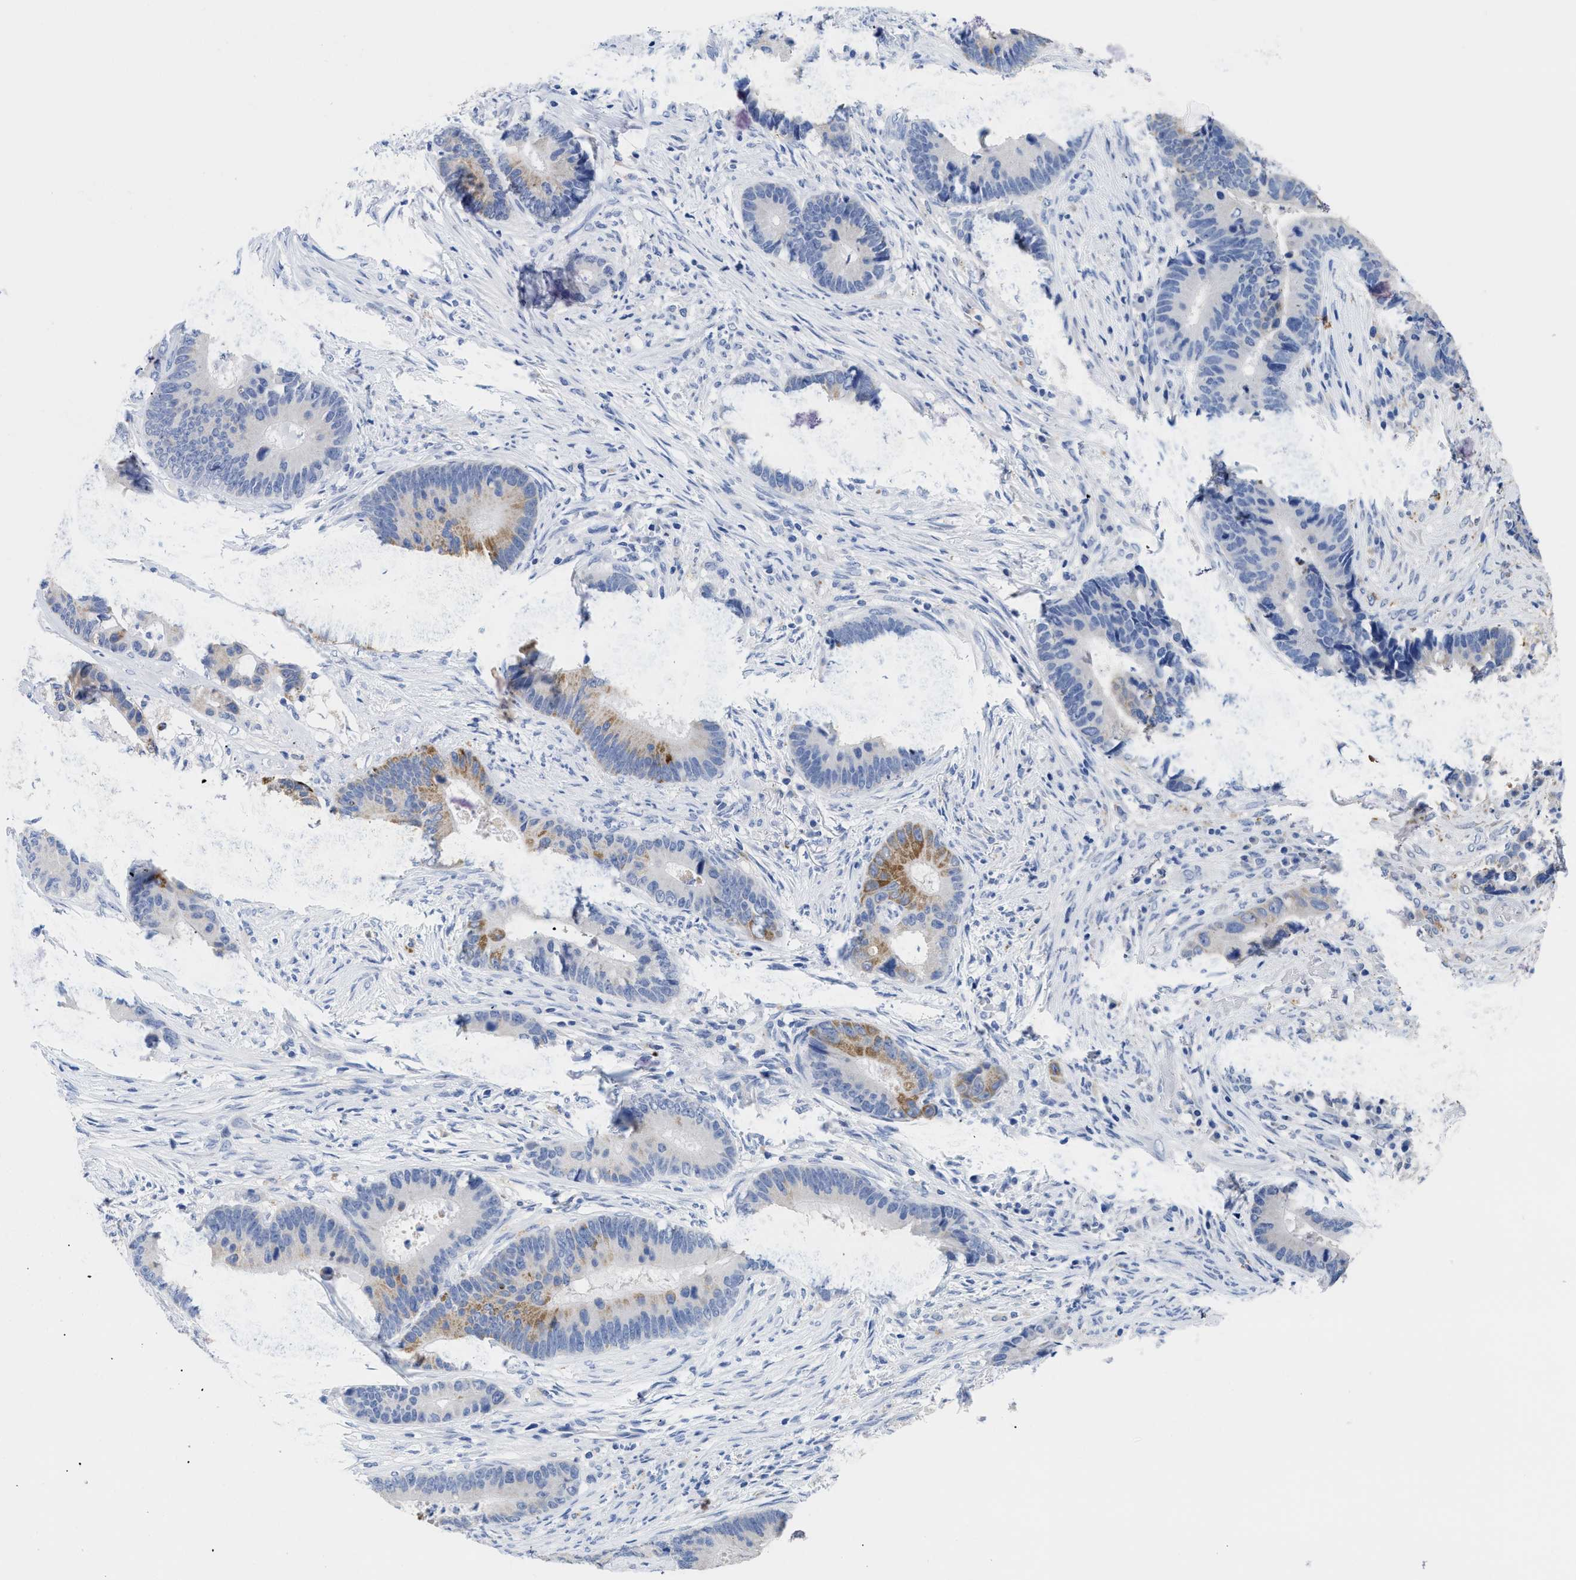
{"staining": {"intensity": "moderate", "quantity": "<25%", "location": "cytoplasmic/membranous"}, "tissue": "colorectal cancer", "cell_type": "Tumor cells", "image_type": "cancer", "snomed": [{"axis": "morphology", "description": "Adenocarcinoma, NOS"}, {"axis": "topography", "description": "Rectum"}], "caption": "A brown stain labels moderate cytoplasmic/membranous expression of a protein in human colorectal cancer tumor cells.", "gene": "APOBEC2", "patient": {"sex": "female", "age": 89}}